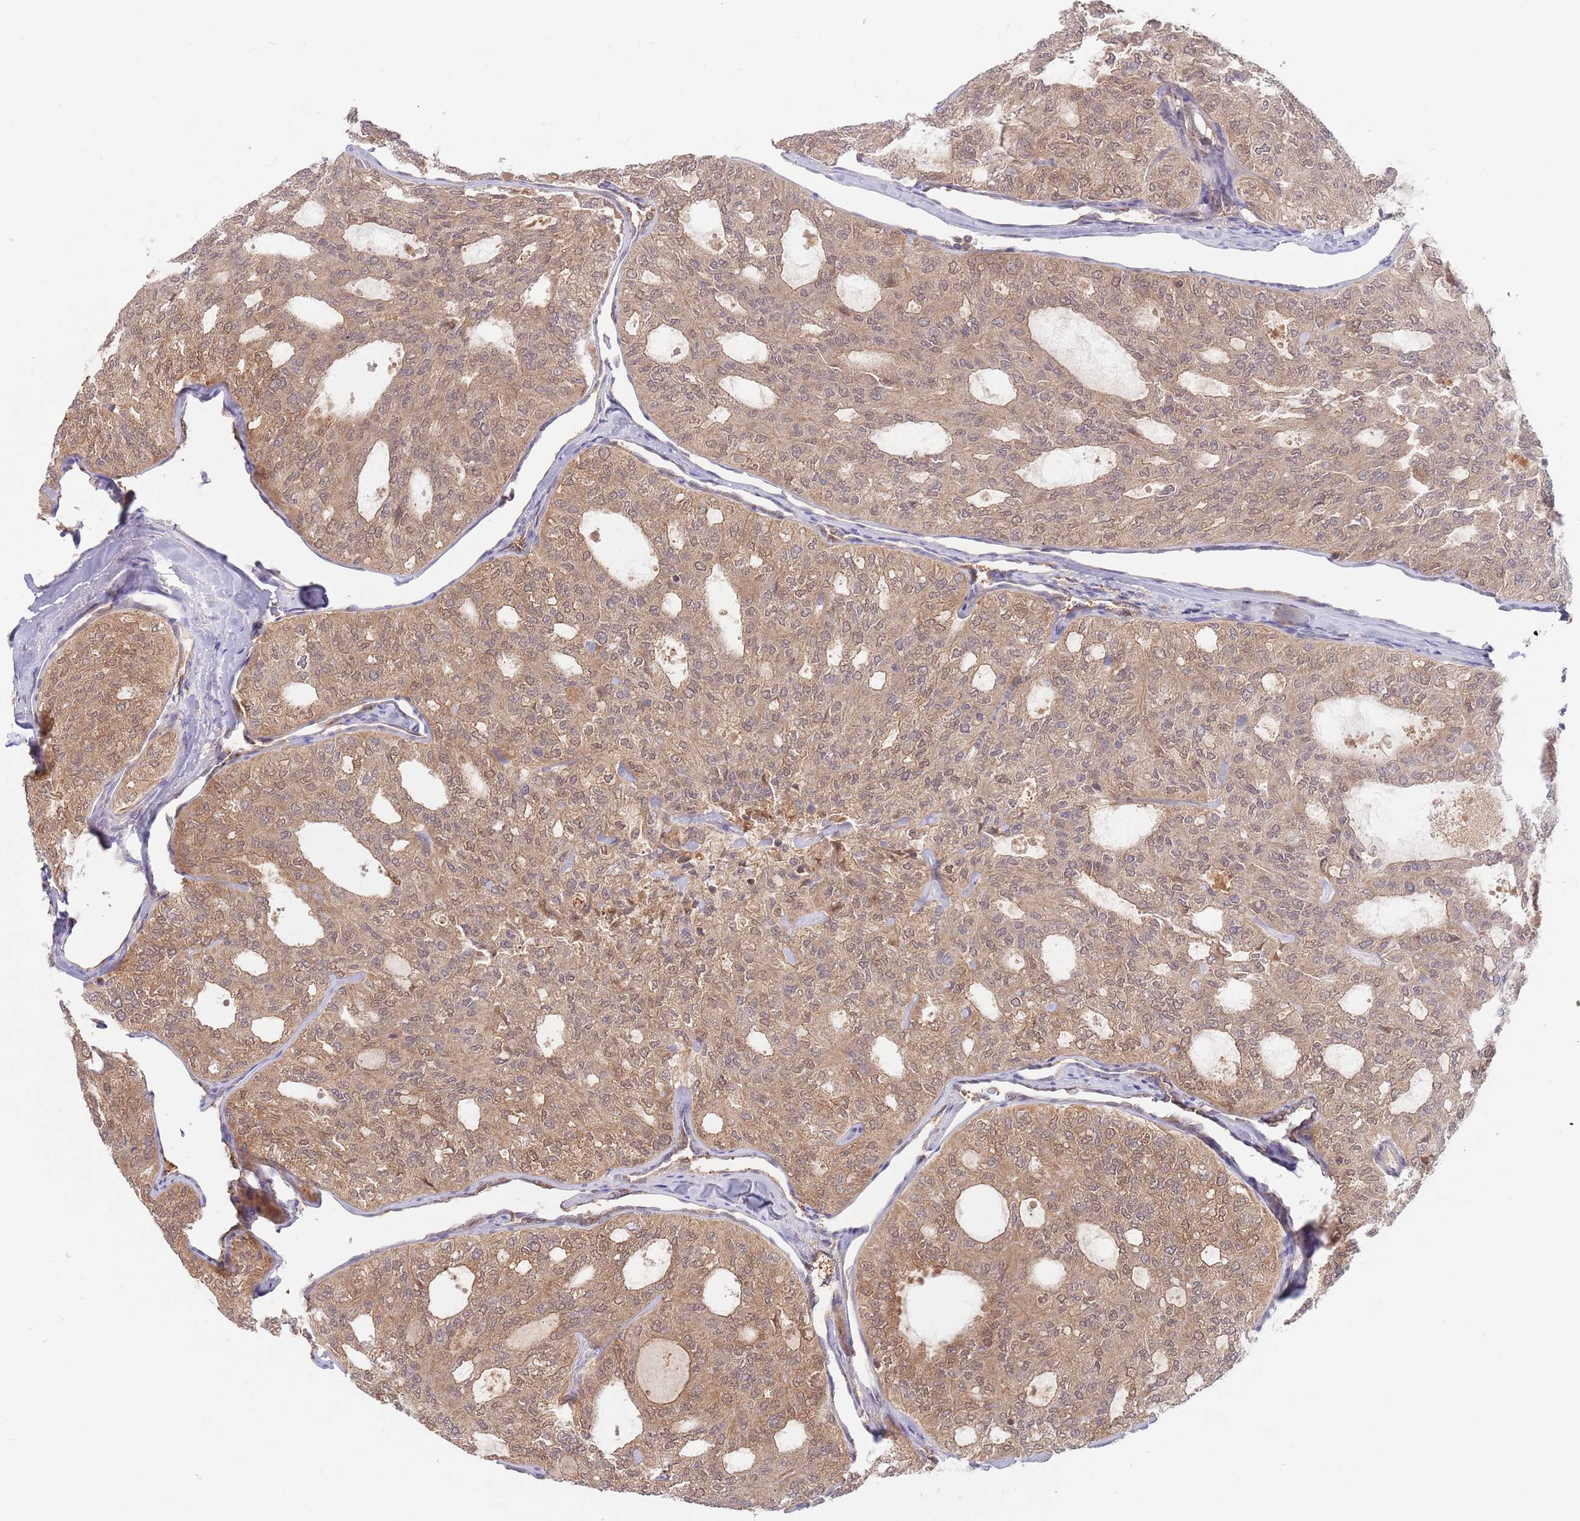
{"staining": {"intensity": "weak", "quantity": ">75%", "location": "cytoplasmic/membranous,nuclear"}, "tissue": "thyroid cancer", "cell_type": "Tumor cells", "image_type": "cancer", "snomed": [{"axis": "morphology", "description": "Follicular adenoma carcinoma, NOS"}, {"axis": "topography", "description": "Thyroid gland"}], "caption": "This histopathology image exhibits immunohistochemistry (IHC) staining of thyroid cancer, with low weak cytoplasmic/membranous and nuclear expression in approximately >75% of tumor cells.", "gene": "GUK1", "patient": {"sex": "male", "age": 75}}